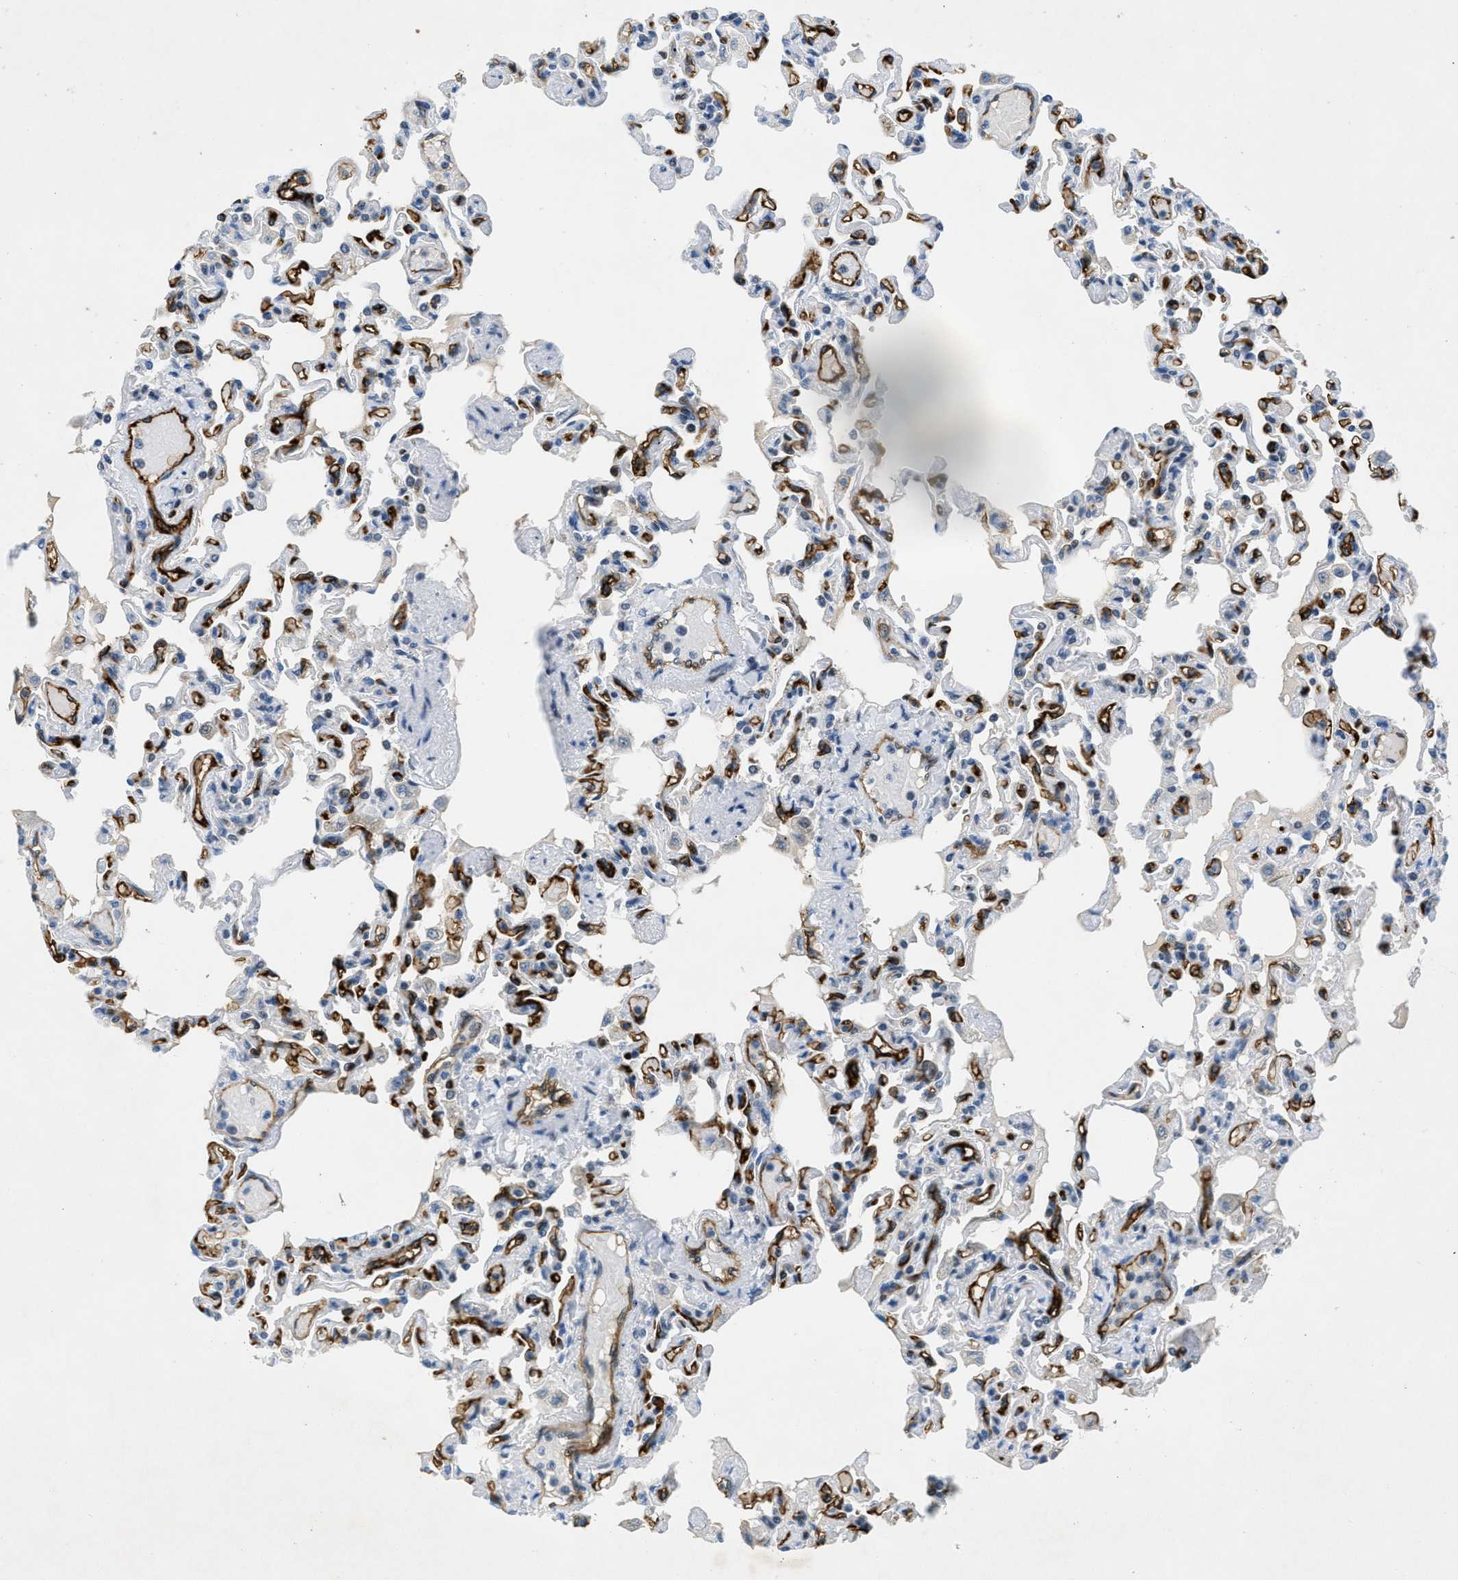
{"staining": {"intensity": "negative", "quantity": "none", "location": "none"}, "tissue": "lung", "cell_type": "Alveolar cells", "image_type": "normal", "snomed": [{"axis": "morphology", "description": "Normal tissue, NOS"}, {"axis": "topography", "description": "Lung"}], "caption": "This is an immunohistochemistry (IHC) histopathology image of unremarkable lung. There is no positivity in alveolar cells.", "gene": "SLCO2A1", "patient": {"sex": "male", "age": 21}}